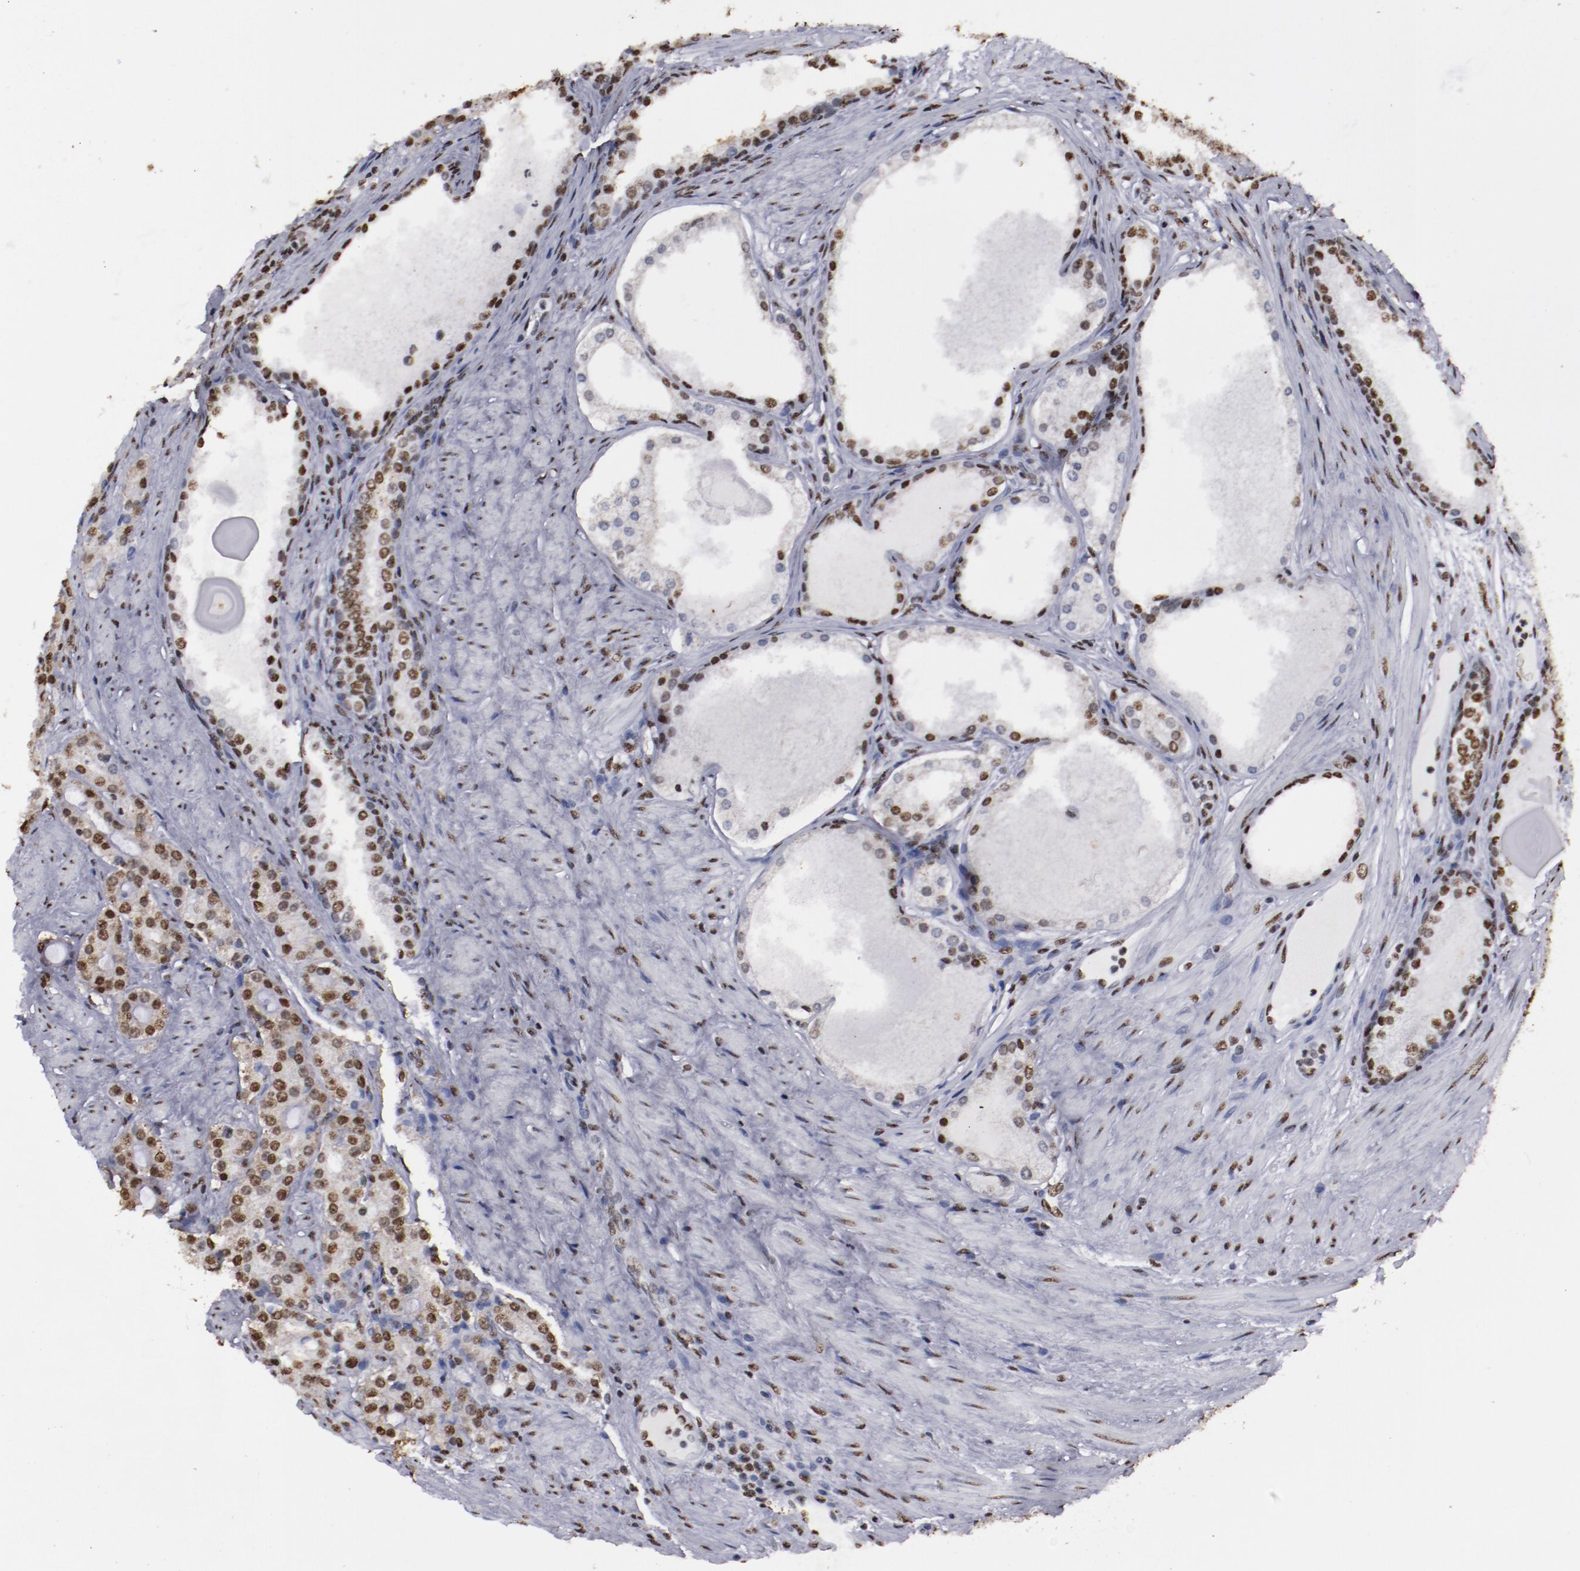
{"staining": {"intensity": "strong", "quantity": ">75%", "location": "nuclear"}, "tissue": "prostate cancer", "cell_type": "Tumor cells", "image_type": "cancer", "snomed": [{"axis": "morphology", "description": "Adenocarcinoma, Medium grade"}, {"axis": "topography", "description": "Prostate"}], "caption": "Immunohistochemistry of prostate cancer shows high levels of strong nuclear staining in approximately >75% of tumor cells. (DAB (3,3'-diaminobenzidine) IHC with brightfield microscopy, high magnification).", "gene": "HNRNPA2B1", "patient": {"sex": "male", "age": 72}}